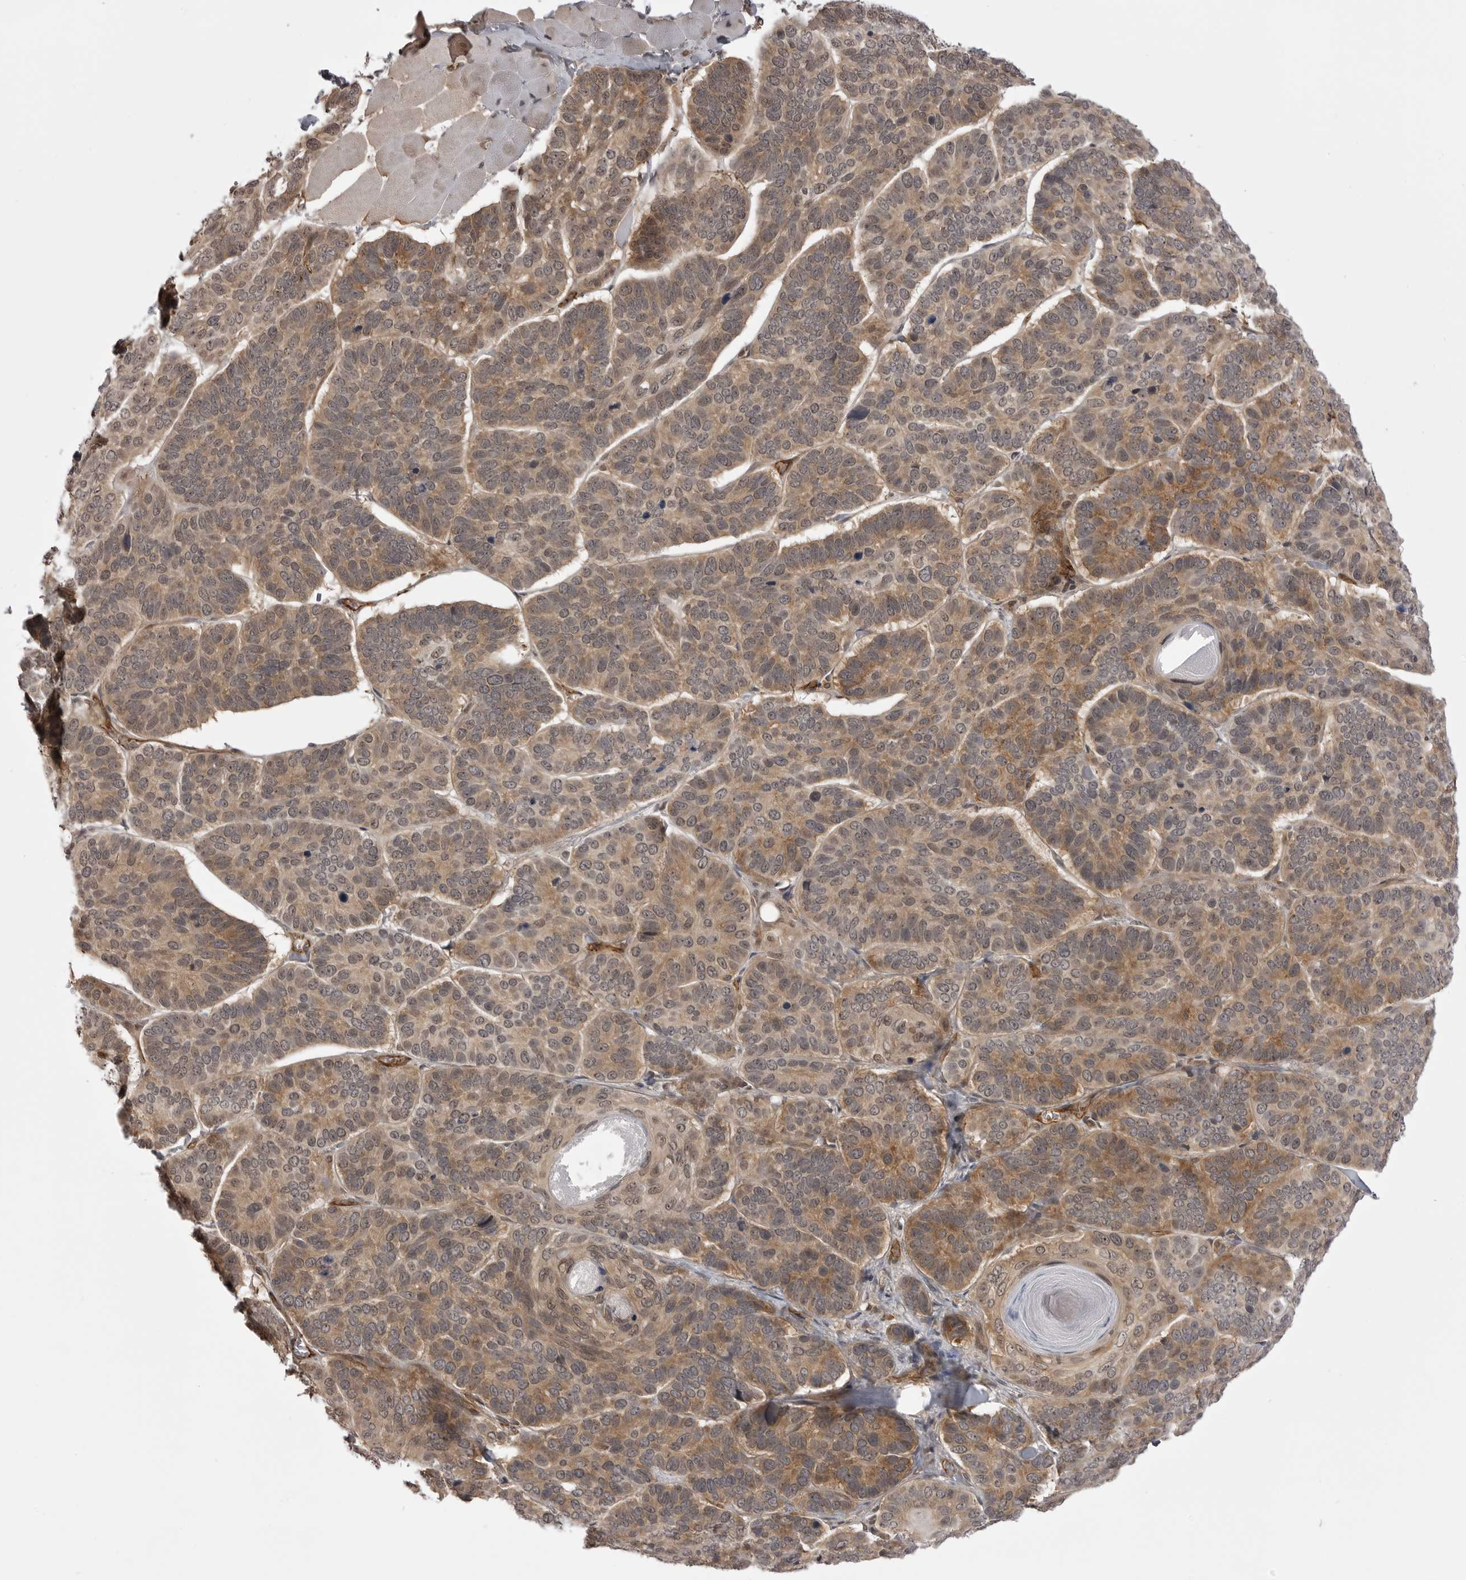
{"staining": {"intensity": "moderate", "quantity": "25%-75%", "location": "cytoplasmic/membranous"}, "tissue": "skin cancer", "cell_type": "Tumor cells", "image_type": "cancer", "snomed": [{"axis": "morphology", "description": "Basal cell carcinoma"}, {"axis": "topography", "description": "Skin"}], "caption": "Protein expression analysis of human skin basal cell carcinoma reveals moderate cytoplasmic/membranous expression in about 25%-75% of tumor cells.", "gene": "SORBS1", "patient": {"sex": "male", "age": 62}}